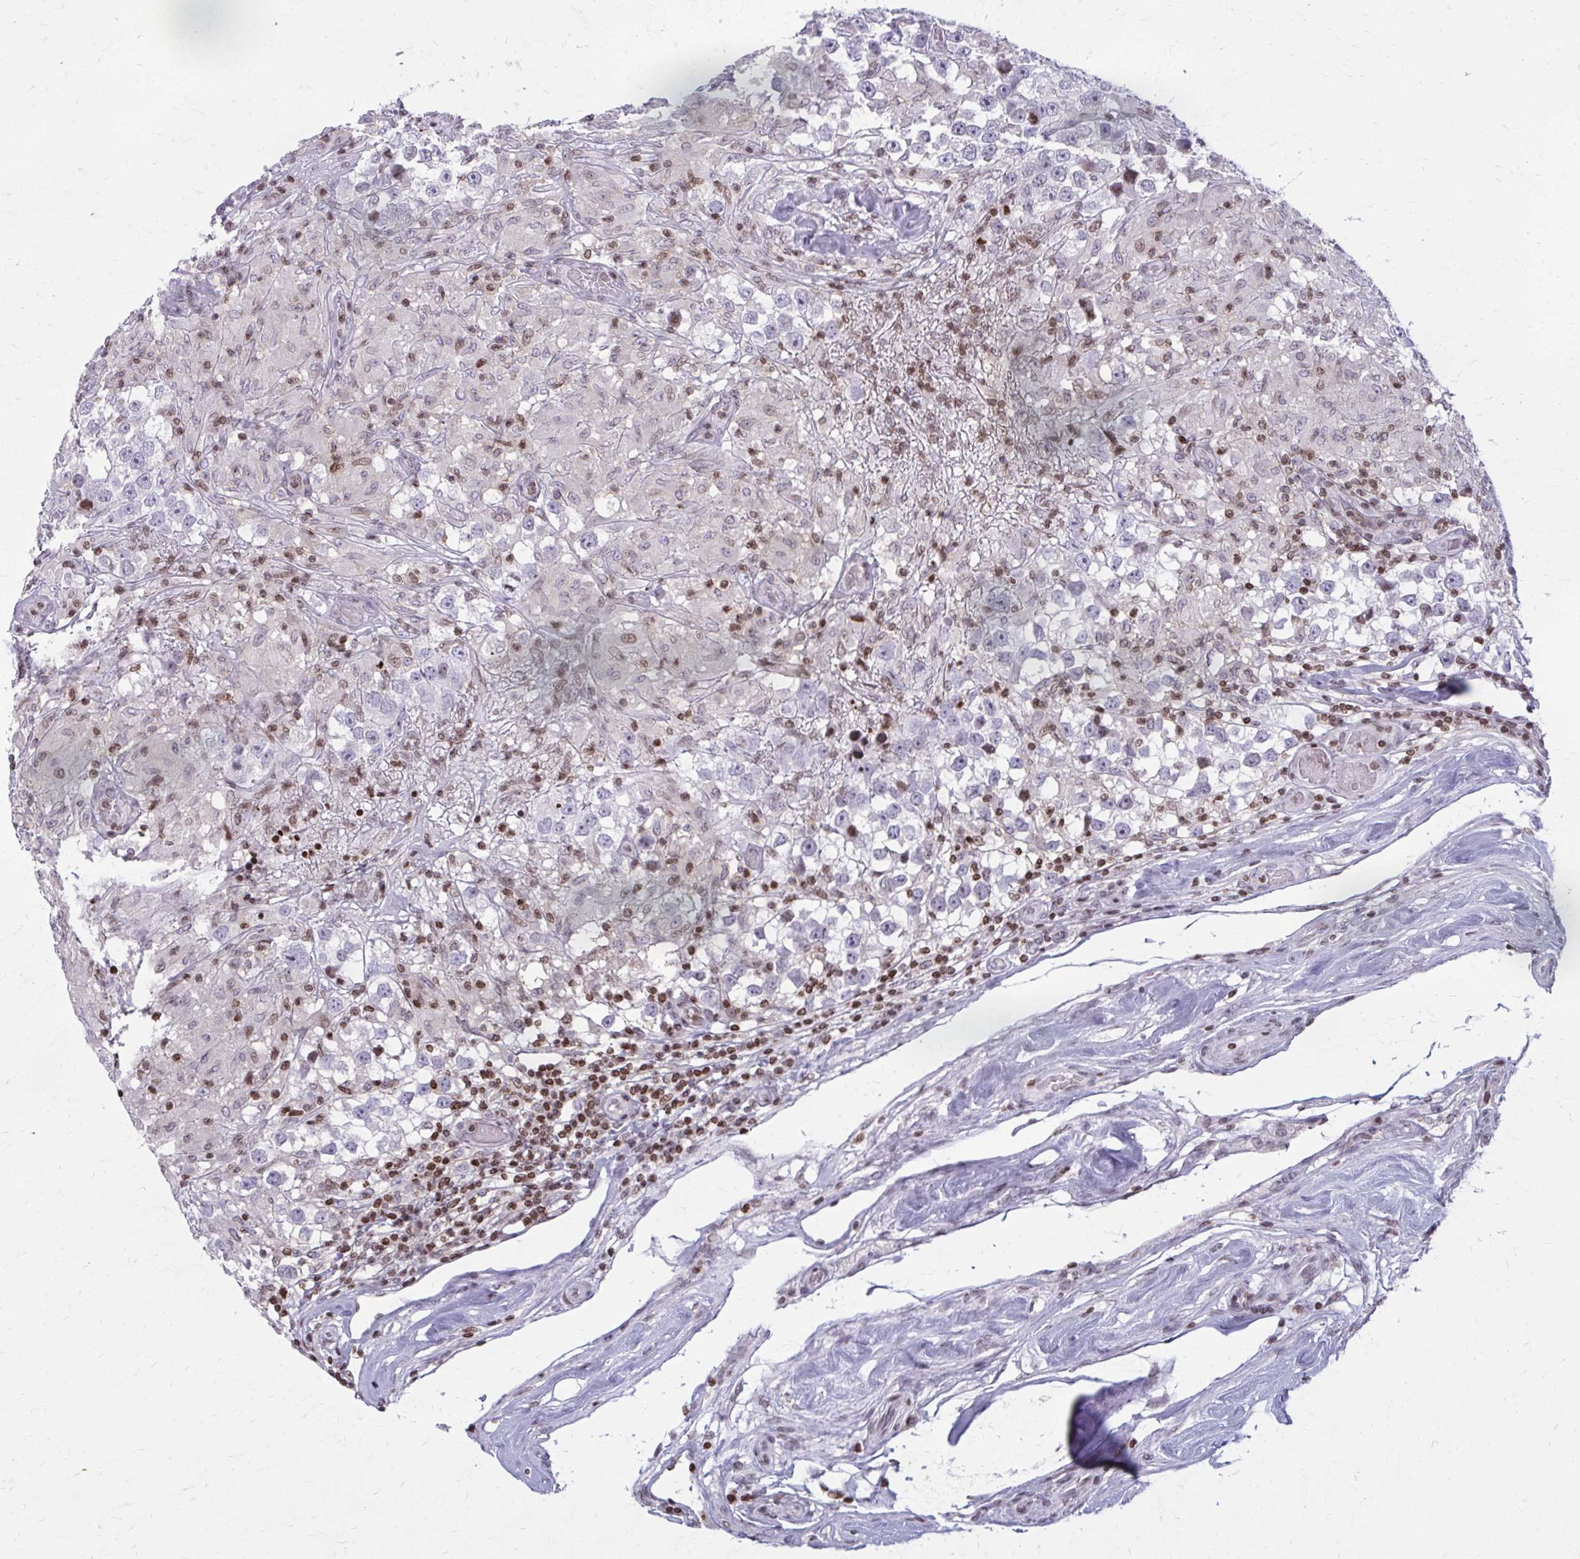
{"staining": {"intensity": "negative", "quantity": "none", "location": "none"}, "tissue": "testis cancer", "cell_type": "Tumor cells", "image_type": "cancer", "snomed": [{"axis": "morphology", "description": "Seminoma, NOS"}, {"axis": "topography", "description": "Testis"}], "caption": "Immunohistochemical staining of human seminoma (testis) reveals no significant positivity in tumor cells.", "gene": "AP5M1", "patient": {"sex": "male", "age": 46}}